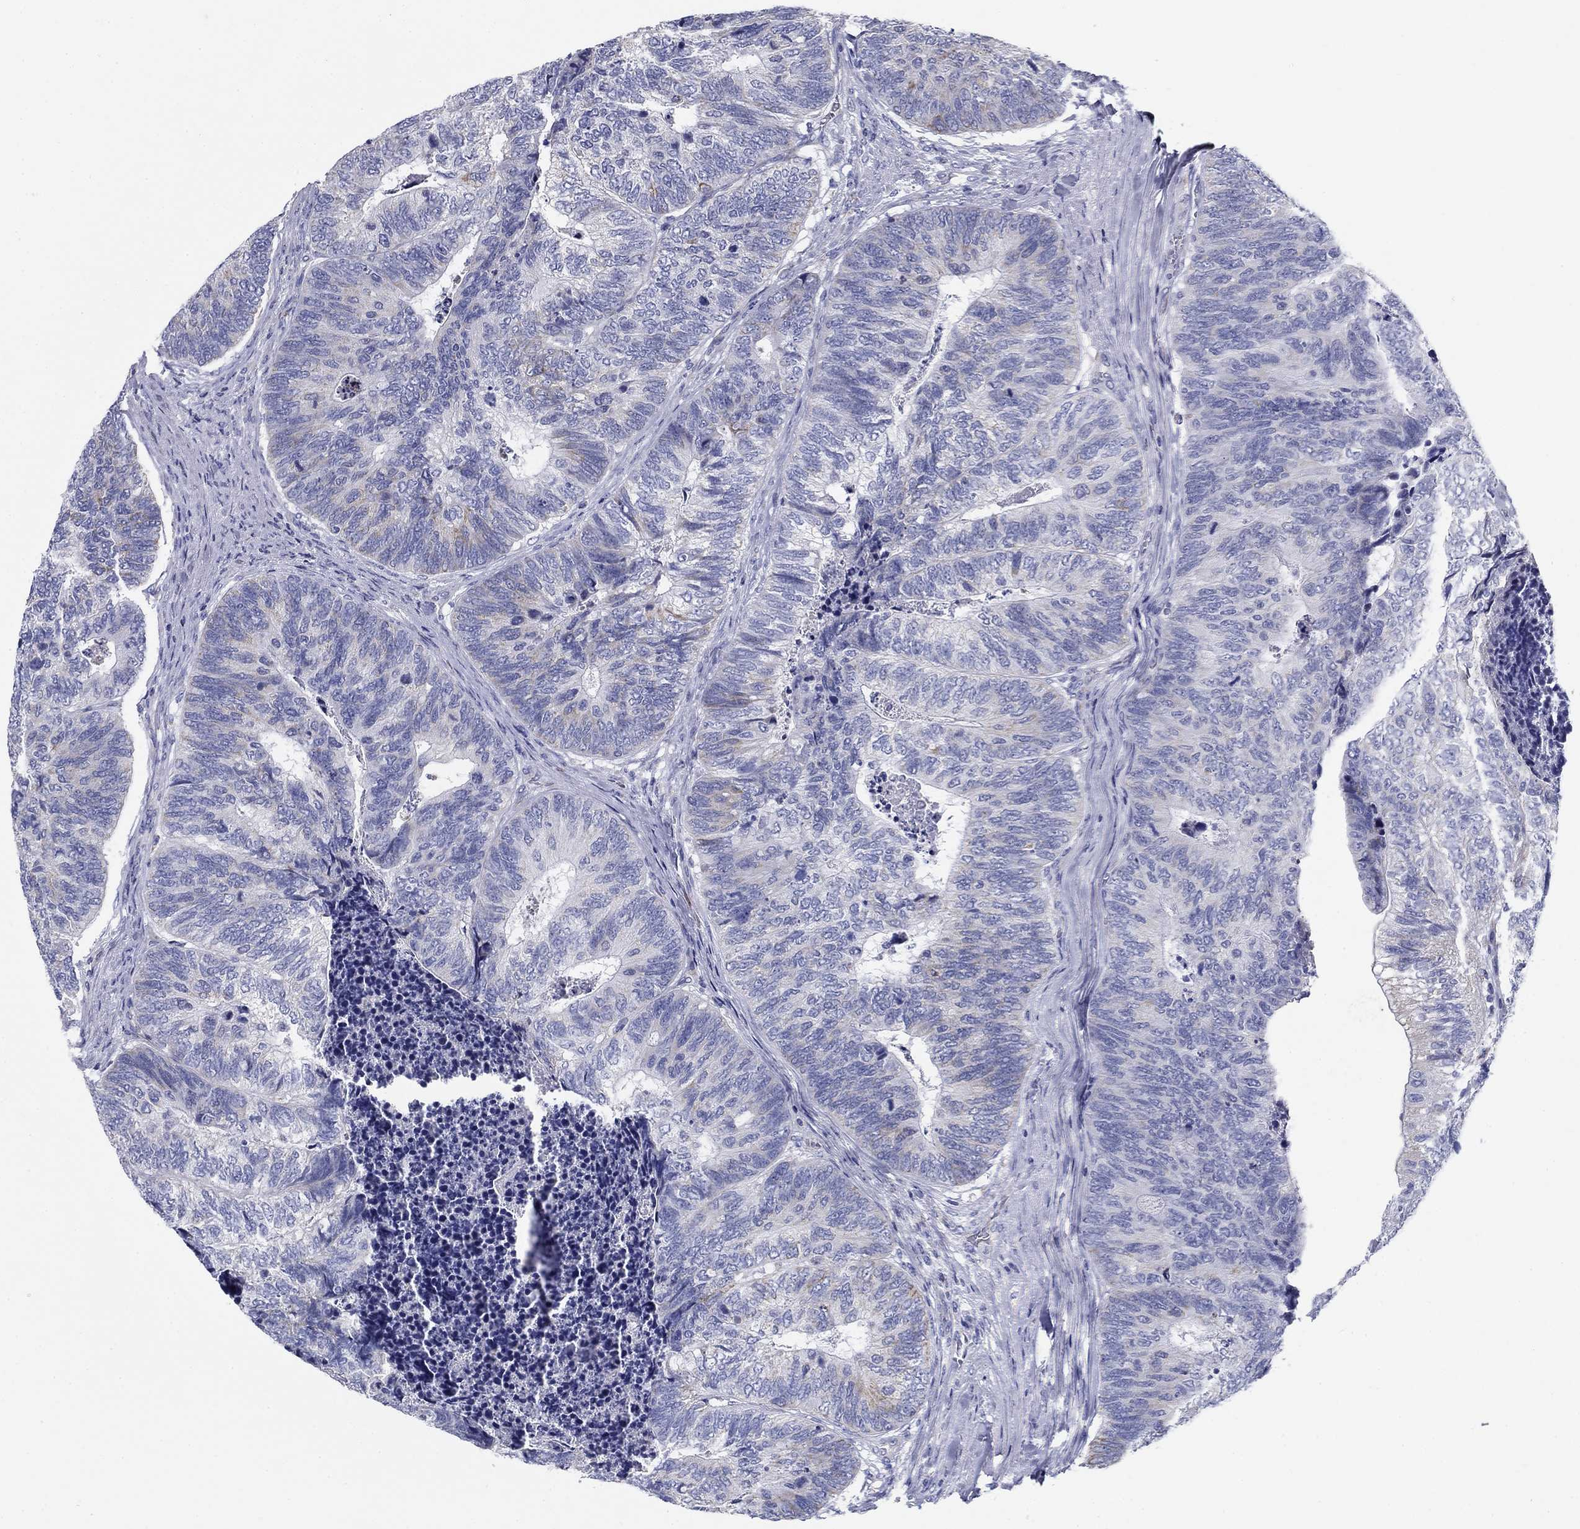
{"staining": {"intensity": "negative", "quantity": "none", "location": "none"}, "tissue": "colorectal cancer", "cell_type": "Tumor cells", "image_type": "cancer", "snomed": [{"axis": "morphology", "description": "Adenocarcinoma, NOS"}, {"axis": "topography", "description": "Colon"}], "caption": "The micrograph reveals no staining of tumor cells in colorectal cancer (adenocarcinoma). Brightfield microscopy of immunohistochemistry (IHC) stained with DAB (3,3'-diaminobenzidine) (brown) and hematoxylin (blue), captured at high magnification.", "gene": "UPB1", "patient": {"sex": "female", "age": 67}}